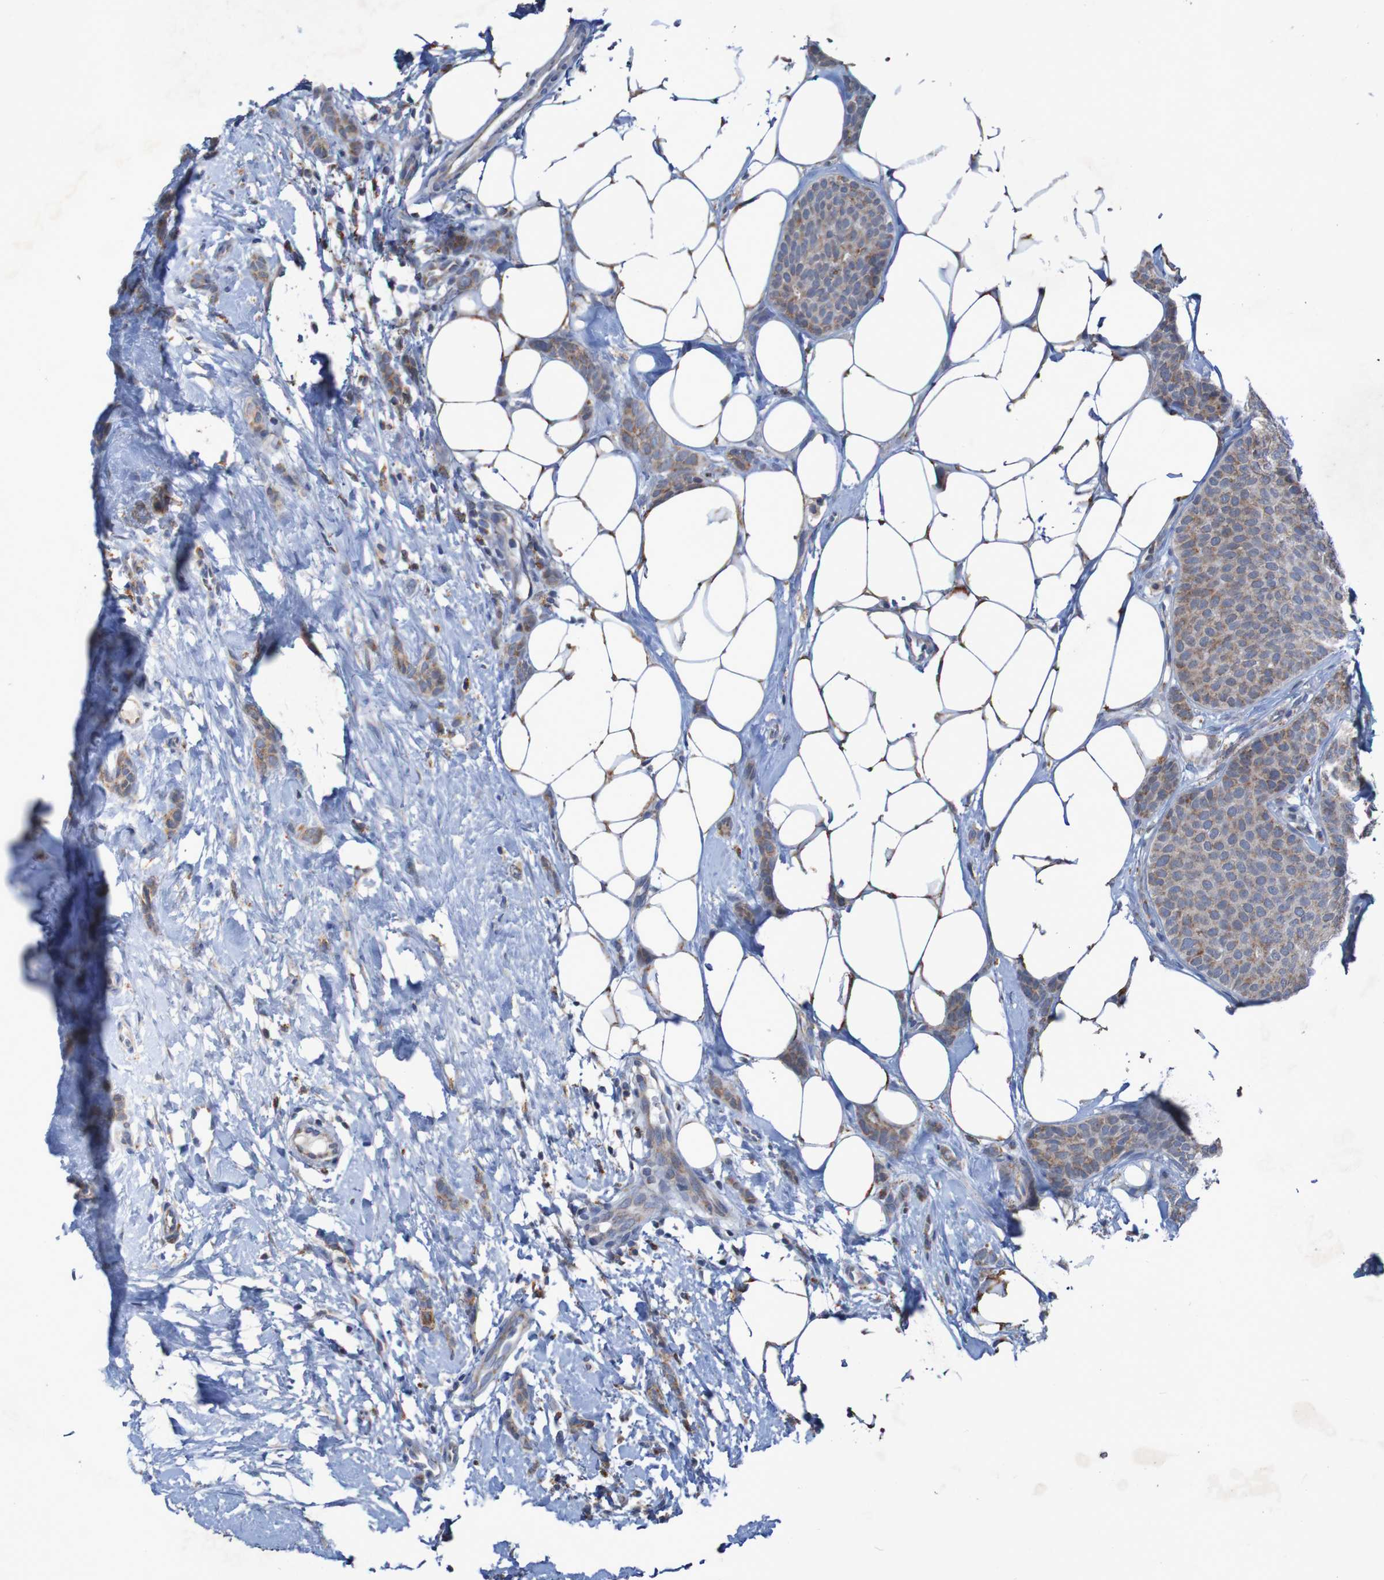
{"staining": {"intensity": "weak", "quantity": ">75%", "location": "cytoplasmic/membranous"}, "tissue": "breast cancer", "cell_type": "Tumor cells", "image_type": "cancer", "snomed": [{"axis": "morphology", "description": "Lobular carcinoma"}, {"axis": "topography", "description": "Skin"}, {"axis": "topography", "description": "Breast"}], "caption": "The micrograph displays immunohistochemical staining of breast cancer (lobular carcinoma). There is weak cytoplasmic/membranous positivity is appreciated in about >75% of tumor cells. The protein is stained brown, and the nuclei are stained in blue (DAB (3,3'-diaminobenzidine) IHC with brightfield microscopy, high magnification).", "gene": "CCDC51", "patient": {"sex": "female", "age": 46}}